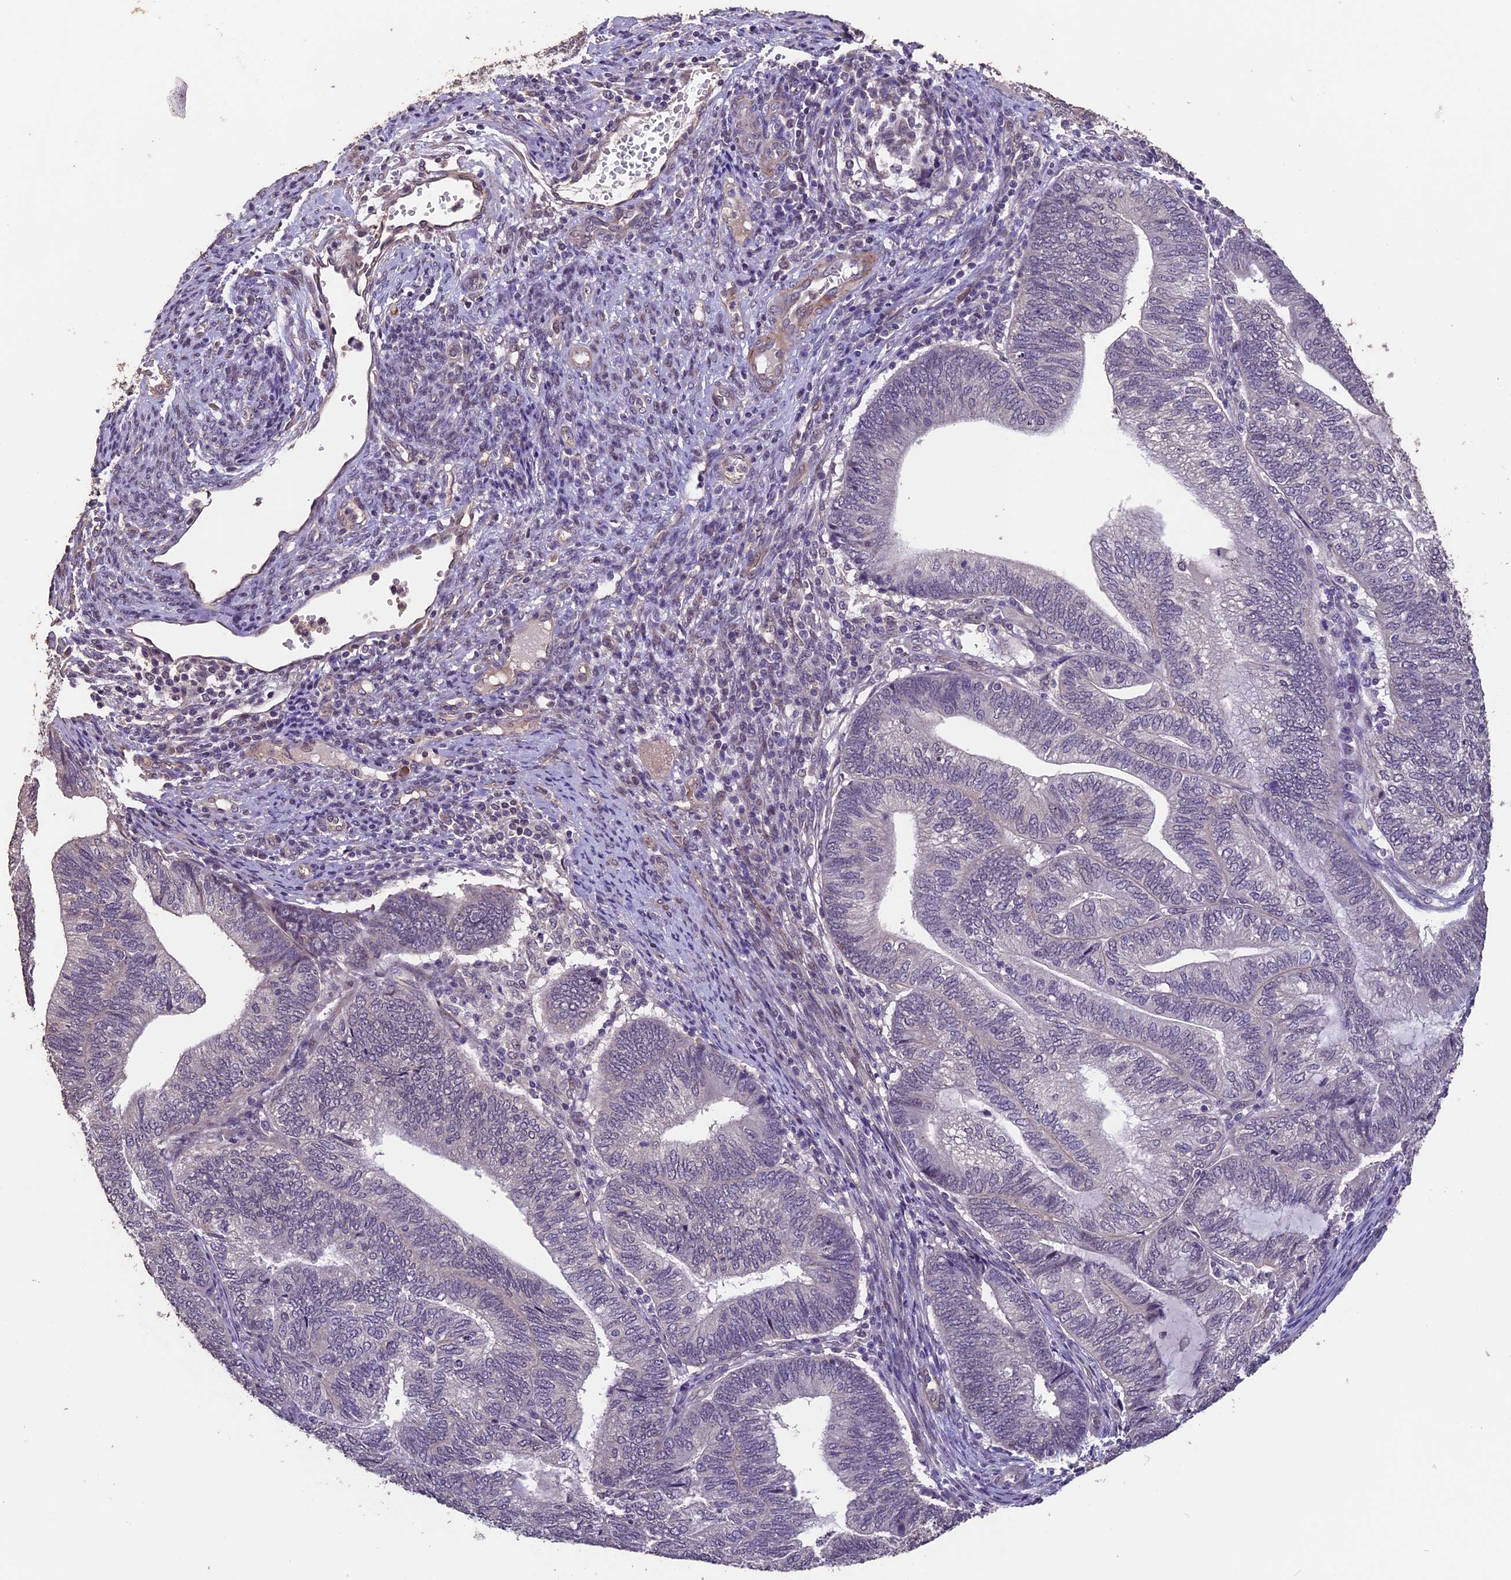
{"staining": {"intensity": "negative", "quantity": "none", "location": "none"}, "tissue": "endometrial cancer", "cell_type": "Tumor cells", "image_type": "cancer", "snomed": [{"axis": "morphology", "description": "Adenocarcinoma, NOS"}, {"axis": "topography", "description": "Uterus"}, {"axis": "topography", "description": "Endometrium"}], "caption": "This is a micrograph of IHC staining of endometrial adenocarcinoma, which shows no positivity in tumor cells. (DAB IHC, high magnification).", "gene": "GNB5", "patient": {"sex": "female", "age": 70}}